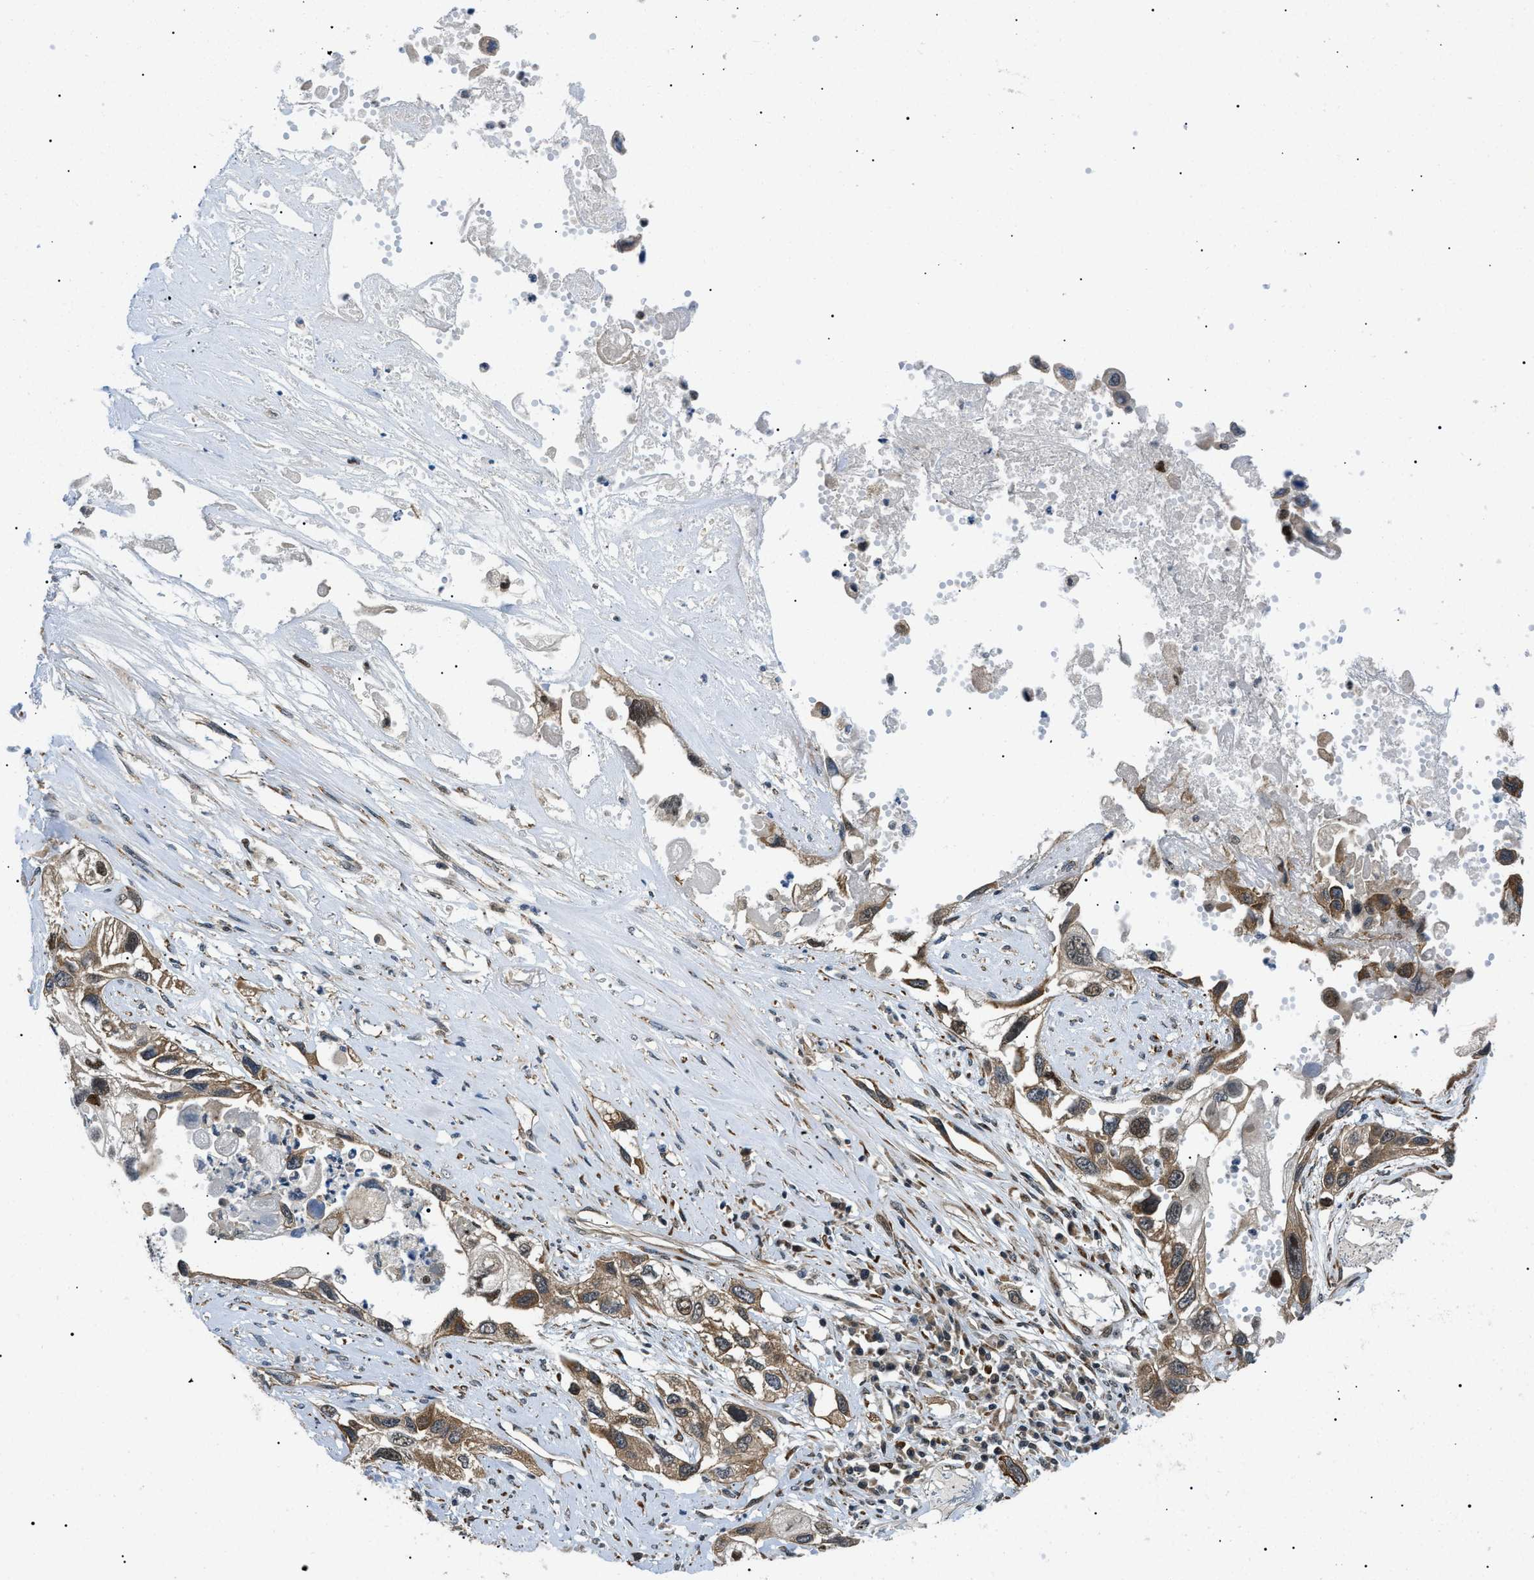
{"staining": {"intensity": "moderate", "quantity": ">75%", "location": "cytoplasmic/membranous,nuclear"}, "tissue": "lung cancer", "cell_type": "Tumor cells", "image_type": "cancer", "snomed": [{"axis": "morphology", "description": "Squamous cell carcinoma, NOS"}, {"axis": "topography", "description": "Lung"}], "caption": "About >75% of tumor cells in lung cancer (squamous cell carcinoma) exhibit moderate cytoplasmic/membranous and nuclear protein staining as visualized by brown immunohistochemical staining.", "gene": "CWC25", "patient": {"sex": "male", "age": 71}}